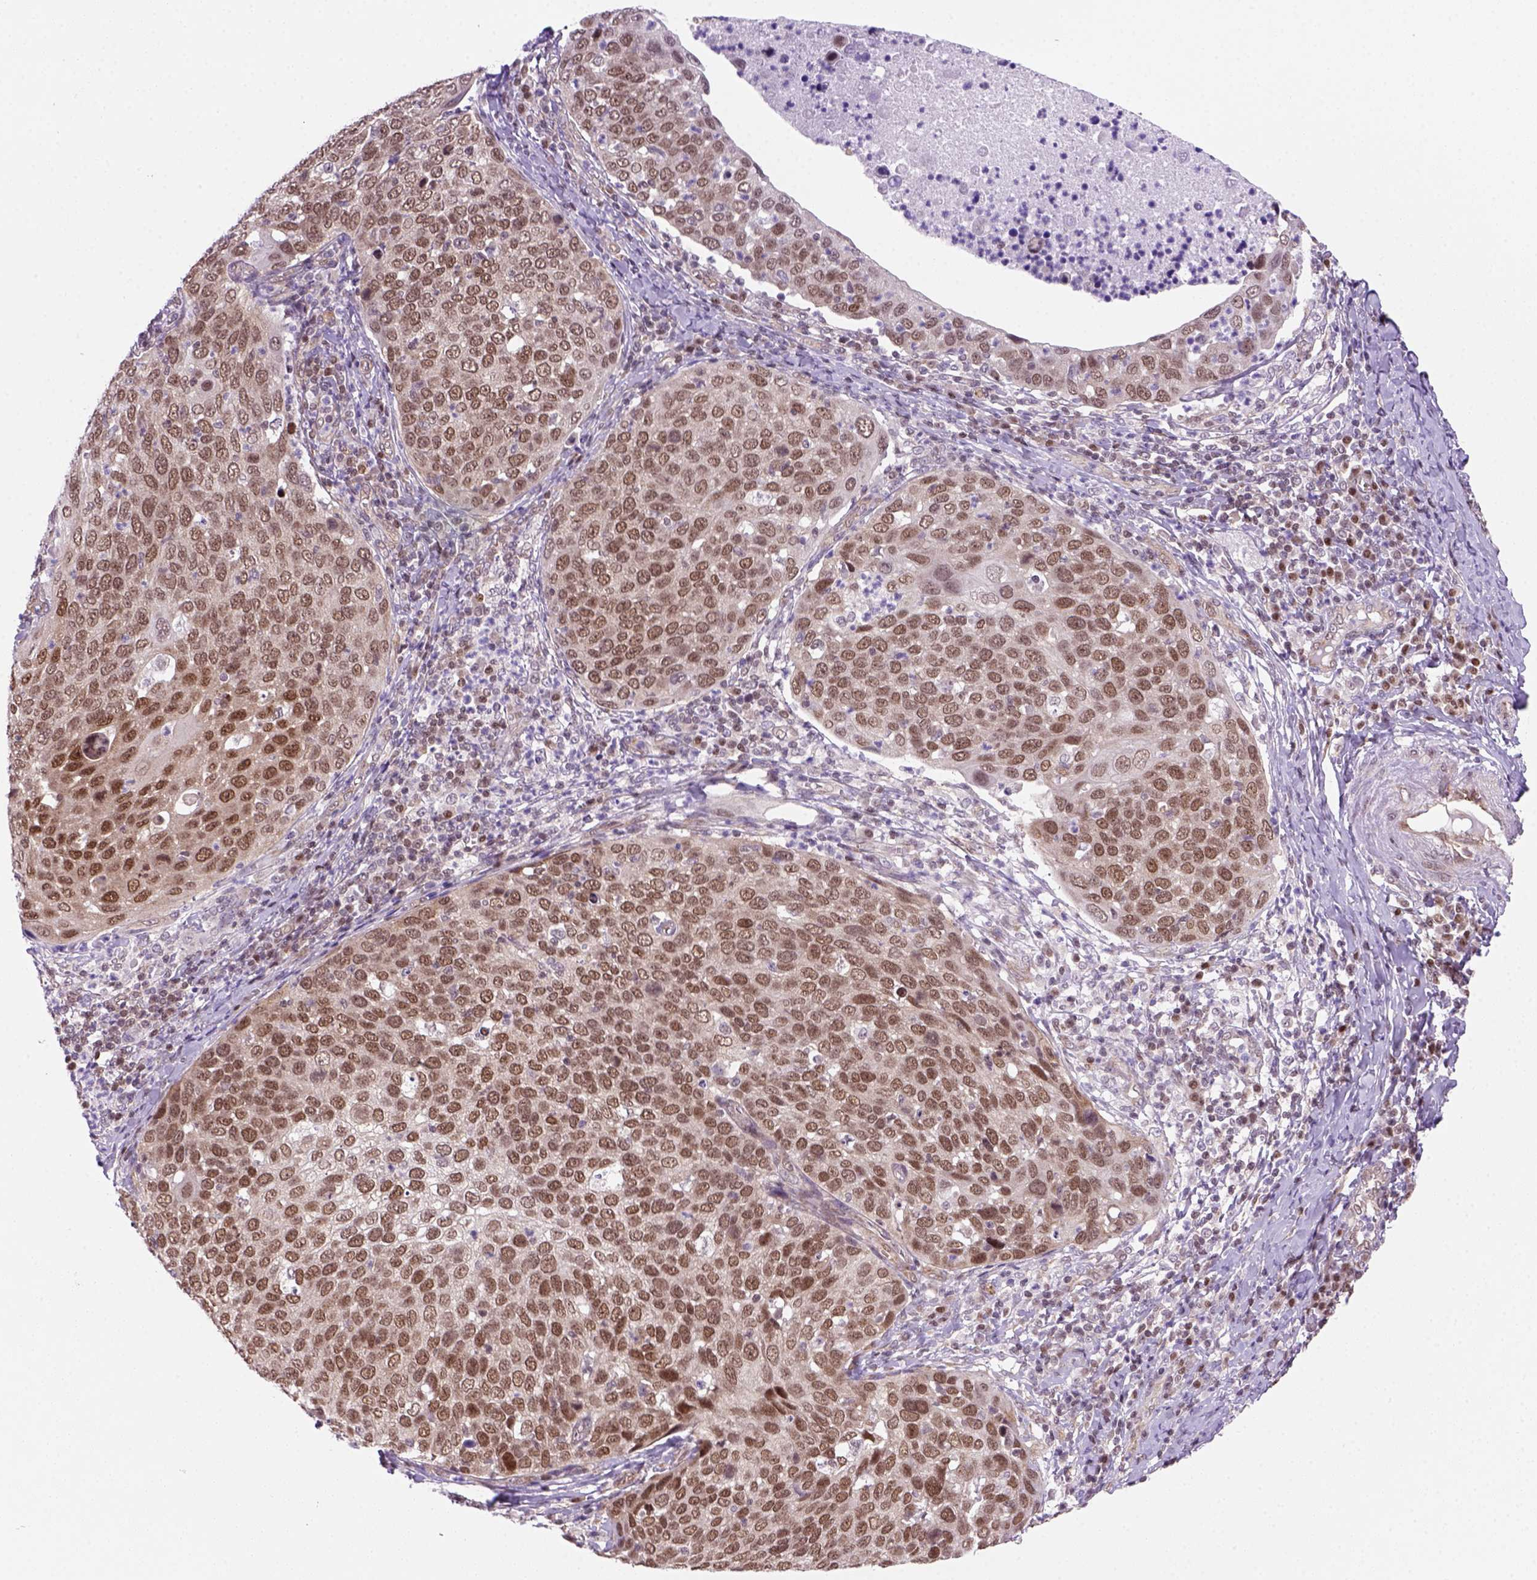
{"staining": {"intensity": "moderate", "quantity": ">75%", "location": "nuclear"}, "tissue": "cervical cancer", "cell_type": "Tumor cells", "image_type": "cancer", "snomed": [{"axis": "morphology", "description": "Squamous cell carcinoma, NOS"}, {"axis": "topography", "description": "Cervix"}], "caption": "Immunohistochemical staining of cervical cancer displays medium levels of moderate nuclear staining in about >75% of tumor cells. The staining is performed using DAB (3,3'-diaminobenzidine) brown chromogen to label protein expression. The nuclei are counter-stained blue using hematoxylin.", "gene": "MGMT", "patient": {"sex": "female", "age": 54}}